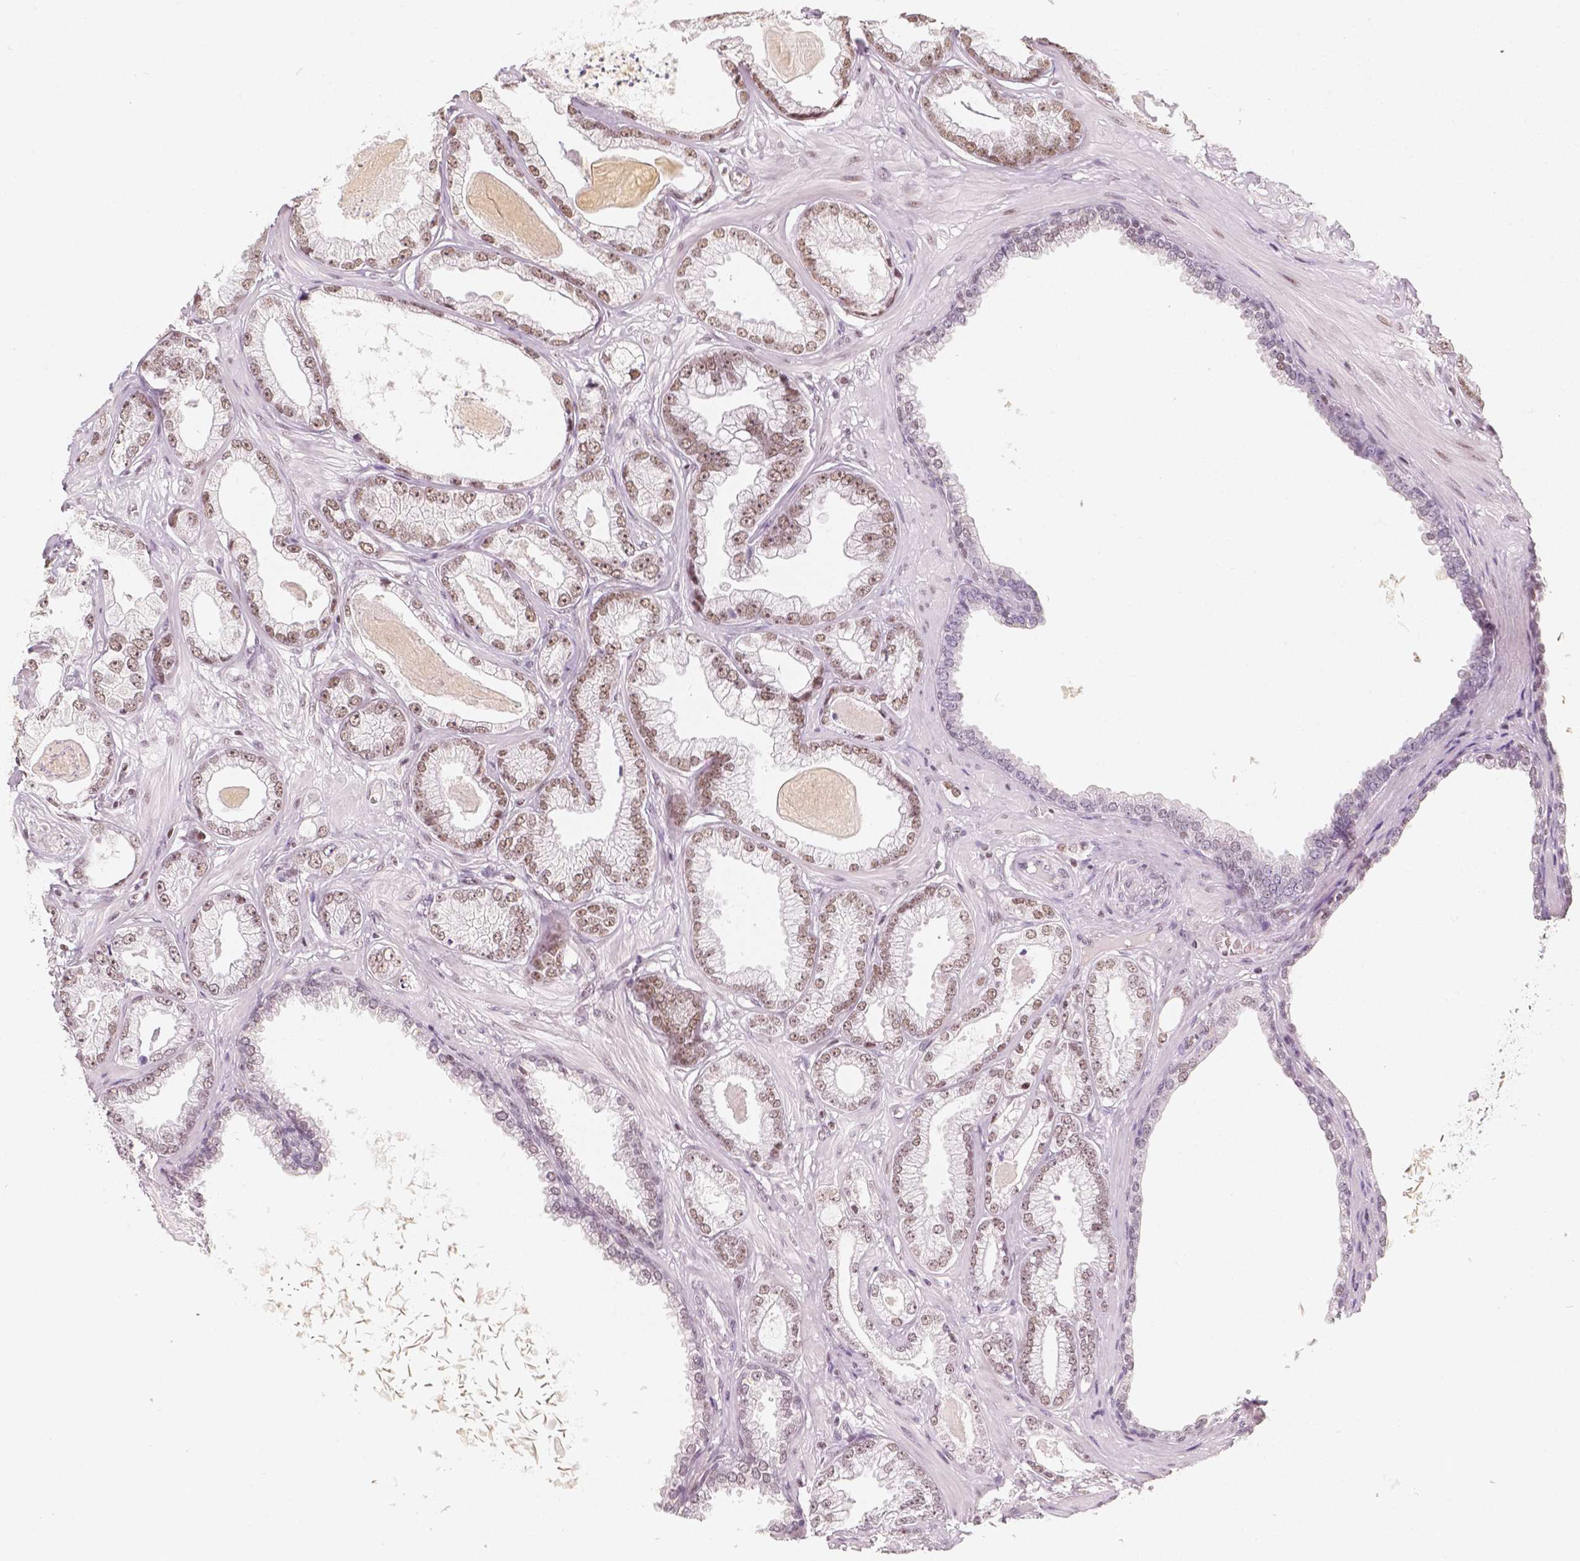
{"staining": {"intensity": "moderate", "quantity": "25%-75%", "location": "nuclear"}, "tissue": "prostate cancer", "cell_type": "Tumor cells", "image_type": "cancer", "snomed": [{"axis": "morphology", "description": "Adenocarcinoma, Low grade"}, {"axis": "topography", "description": "Prostate"}], "caption": "Prostate cancer (adenocarcinoma (low-grade)) stained with DAB immunohistochemistry (IHC) demonstrates medium levels of moderate nuclear staining in approximately 25%-75% of tumor cells.", "gene": "HDAC1", "patient": {"sex": "male", "age": 64}}